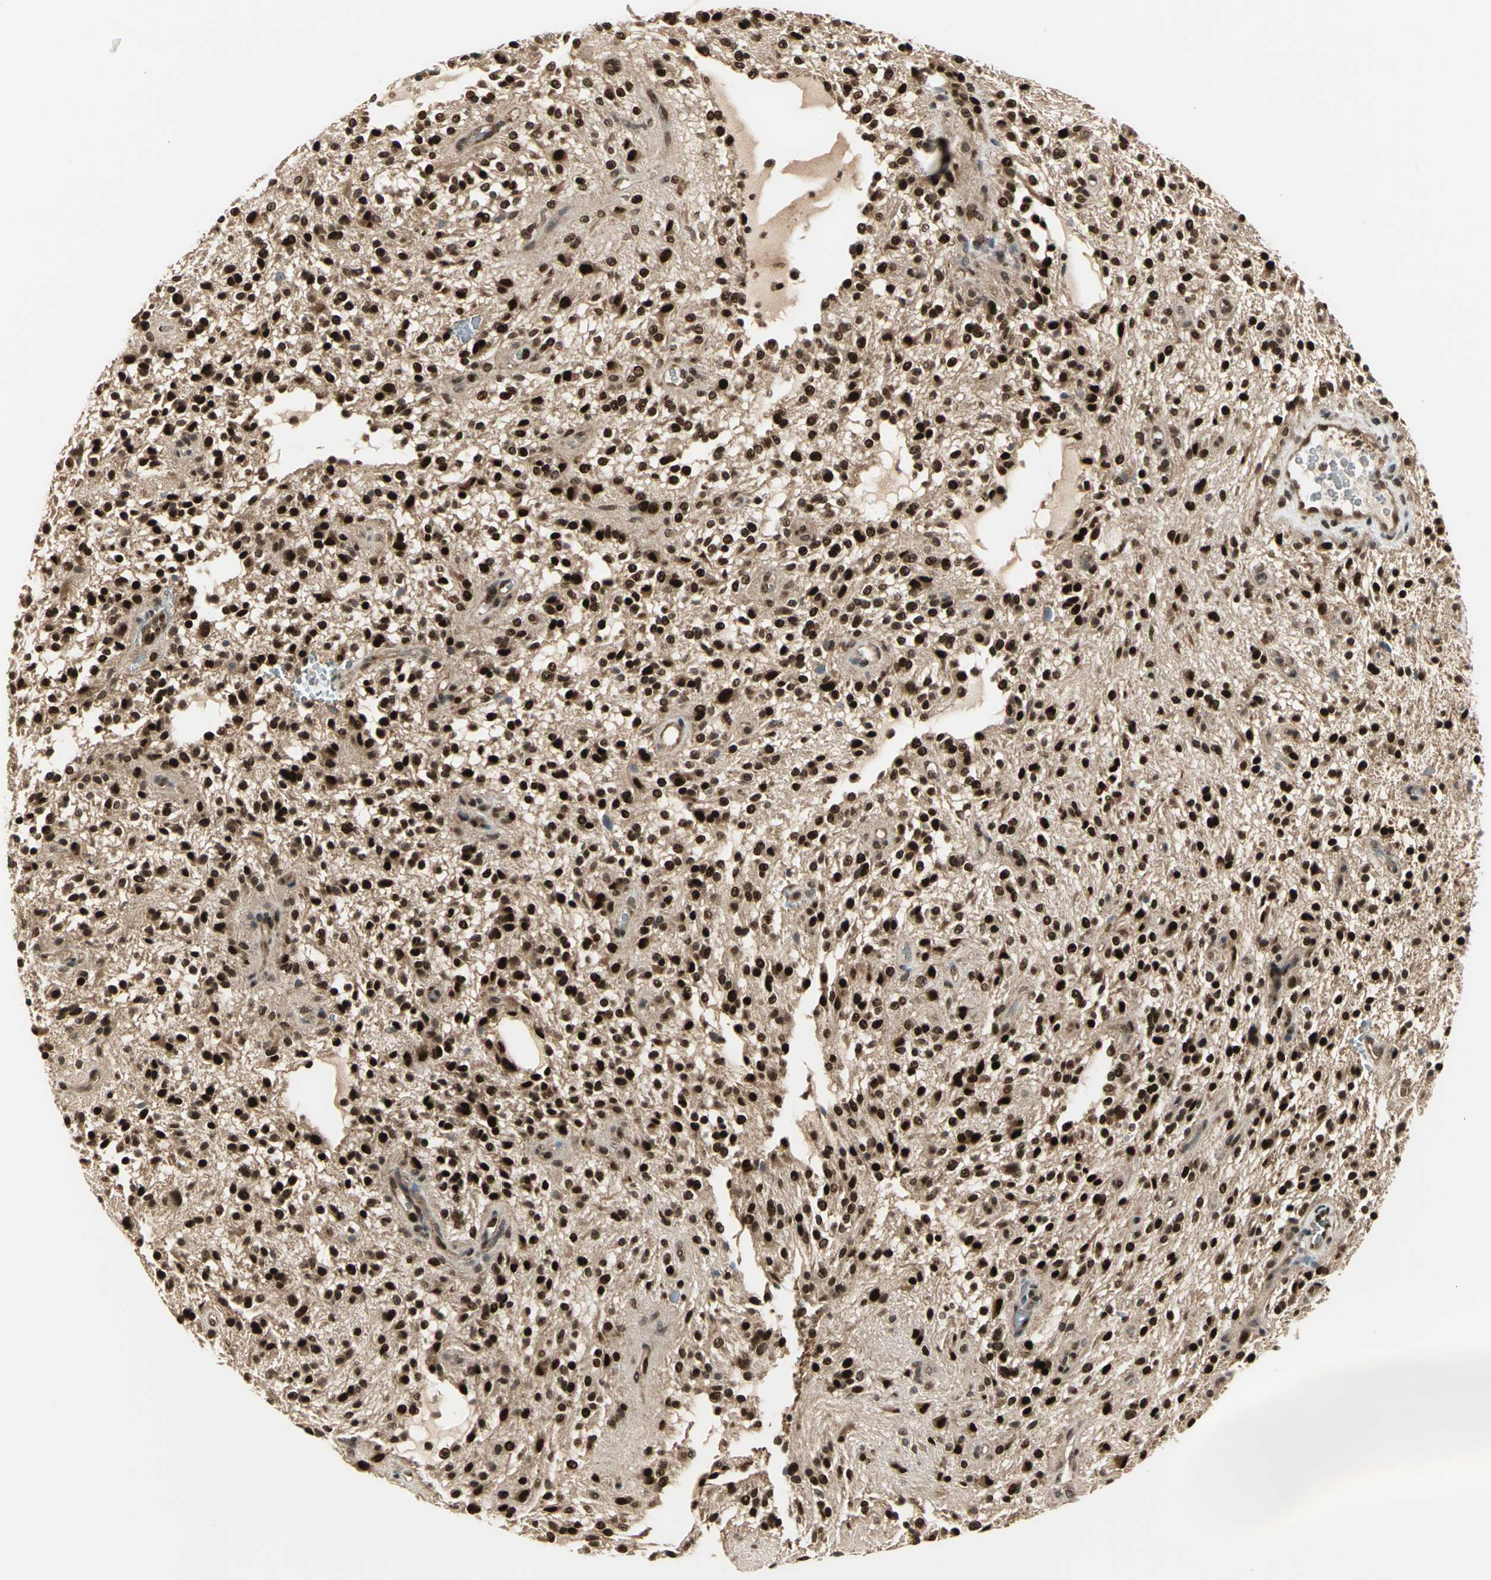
{"staining": {"intensity": "strong", "quantity": ">75%", "location": "cytoplasmic/membranous,nuclear"}, "tissue": "glioma", "cell_type": "Tumor cells", "image_type": "cancer", "snomed": [{"axis": "morphology", "description": "Glioma, malignant, NOS"}, {"axis": "topography", "description": "Cerebellum"}], "caption": "Protein expression analysis of human glioma reveals strong cytoplasmic/membranous and nuclear positivity in approximately >75% of tumor cells.", "gene": "PSMC3", "patient": {"sex": "female", "age": 10}}